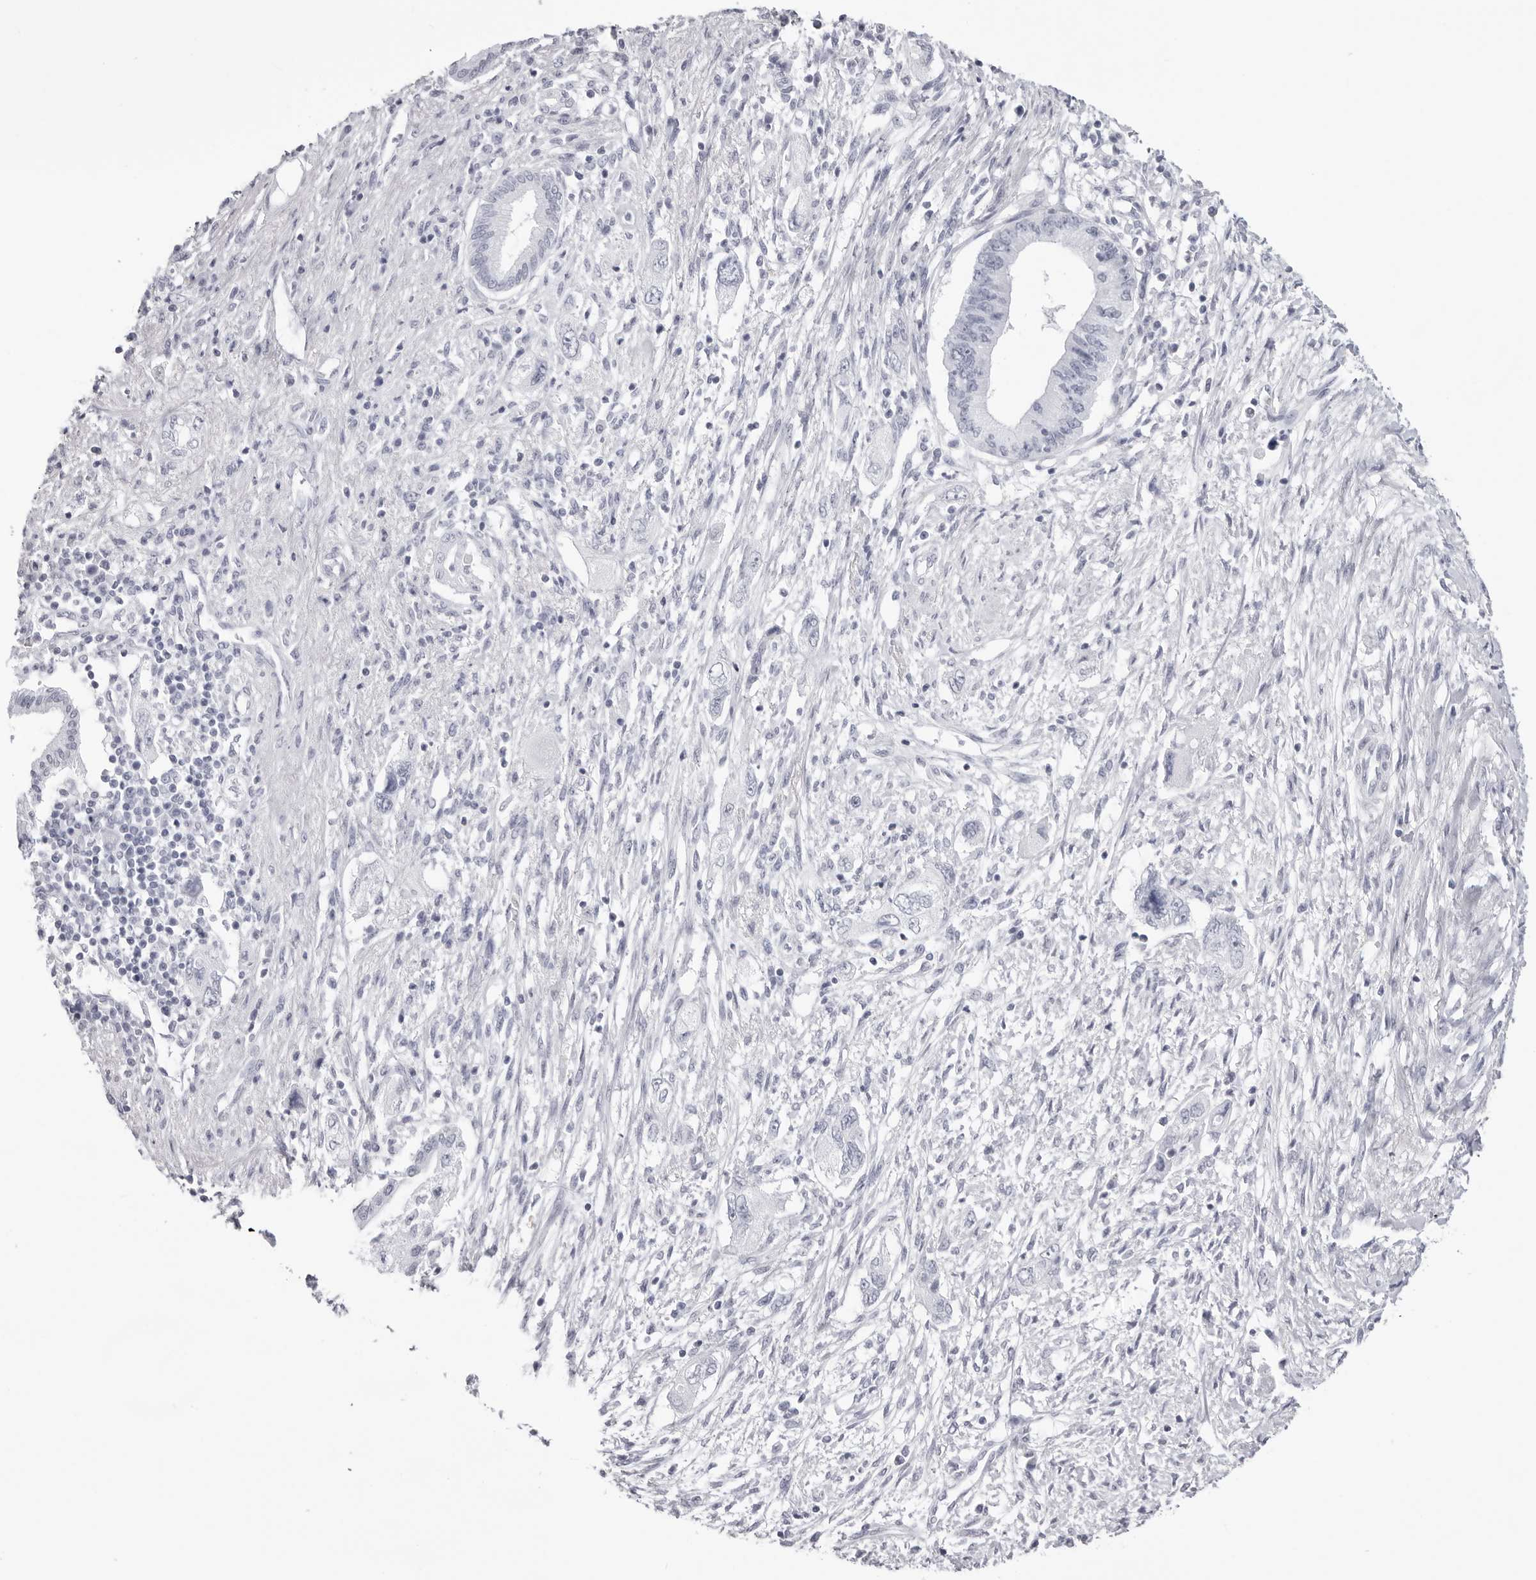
{"staining": {"intensity": "negative", "quantity": "none", "location": "none"}, "tissue": "pancreatic cancer", "cell_type": "Tumor cells", "image_type": "cancer", "snomed": [{"axis": "morphology", "description": "Adenocarcinoma, NOS"}, {"axis": "topography", "description": "Pancreas"}], "caption": "Tumor cells show no significant staining in pancreatic adenocarcinoma.", "gene": "INSL3", "patient": {"sex": "female", "age": 73}}